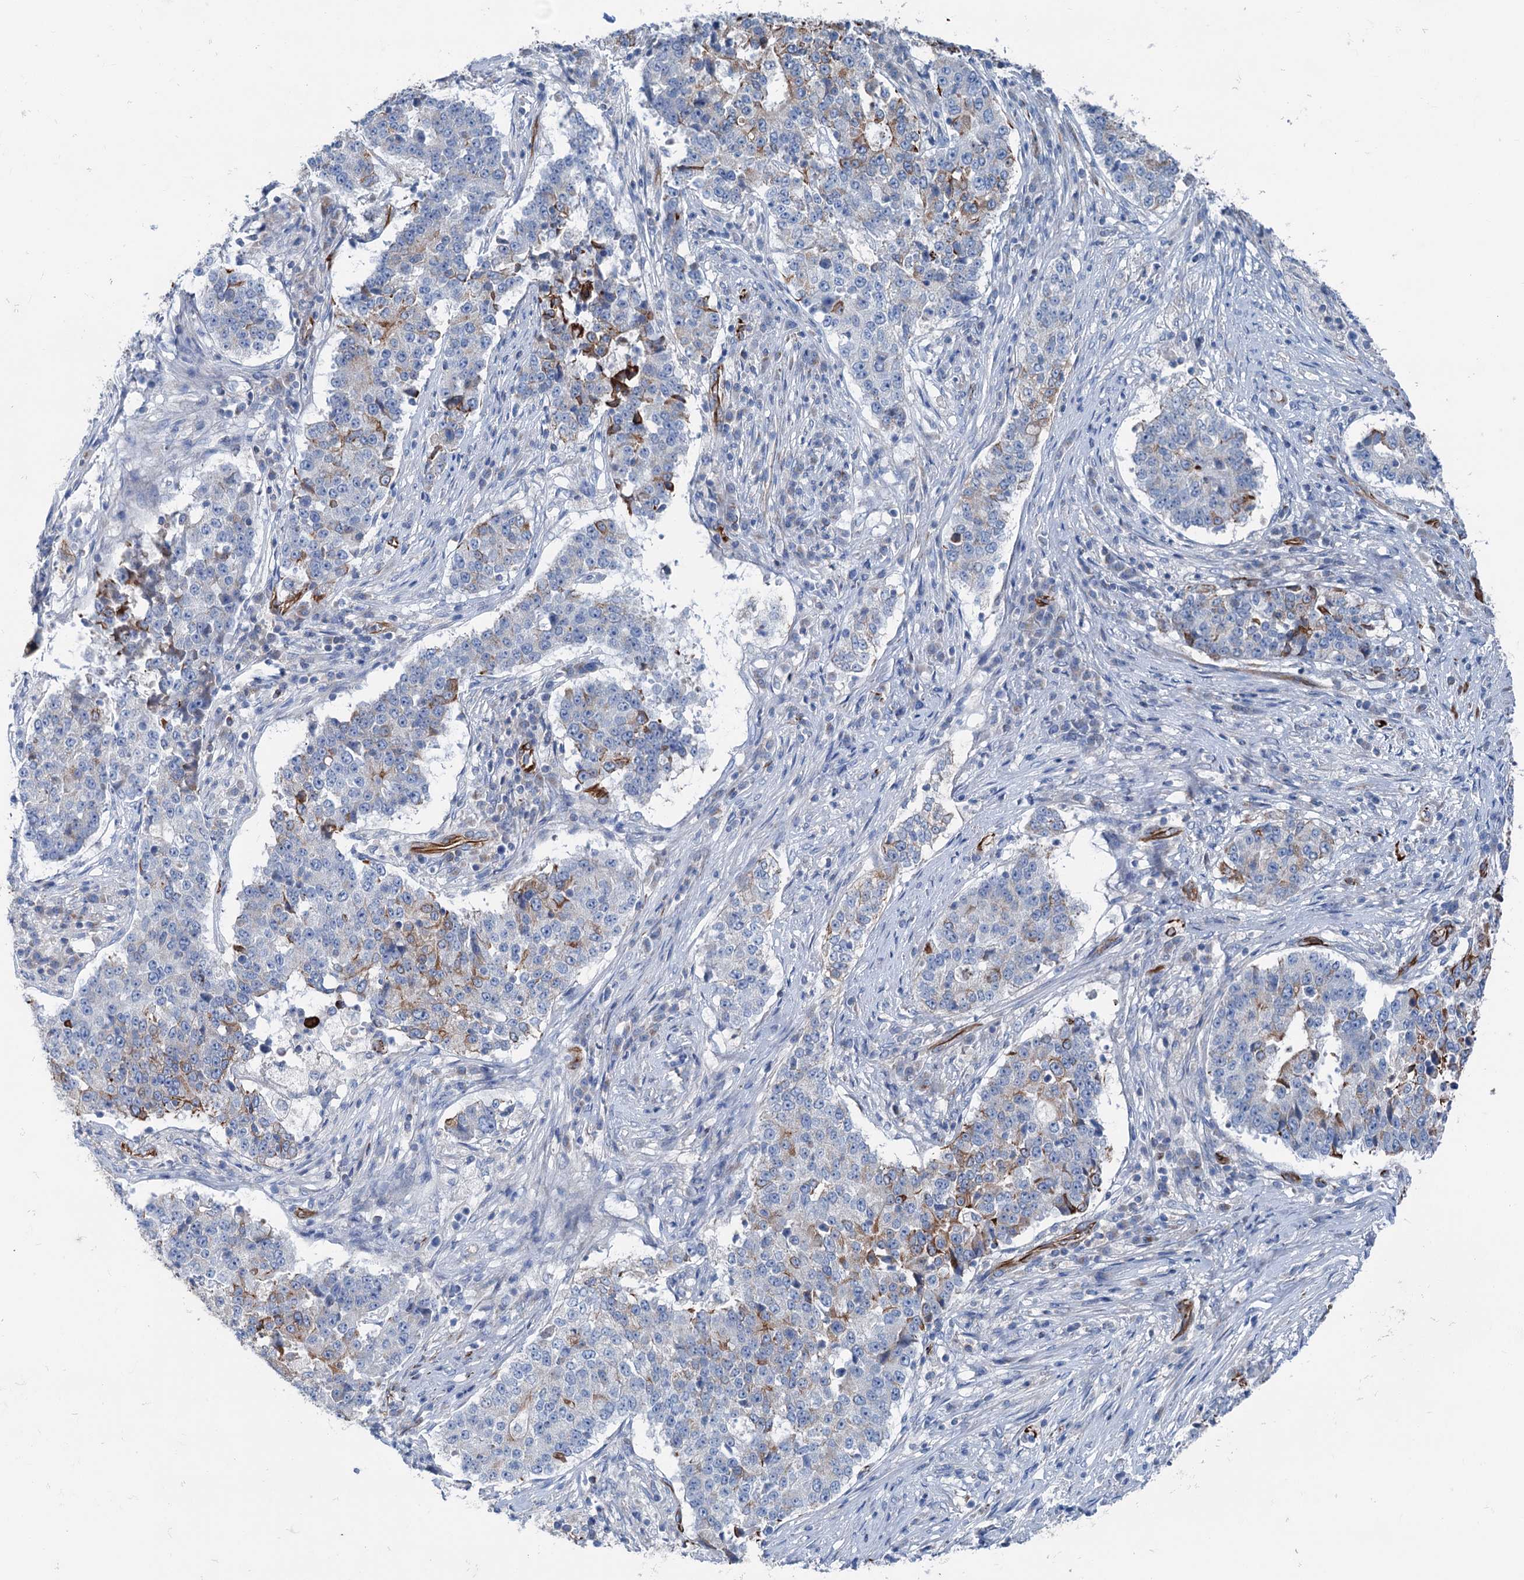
{"staining": {"intensity": "moderate", "quantity": "<25%", "location": "cytoplasmic/membranous"}, "tissue": "stomach cancer", "cell_type": "Tumor cells", "image_type": "cancer", "snomed": [{"axis": "morphology", "description": "Adenocarcinoma, NOS"}, {"axis": "topography", "description": "Stomach"}], "caption": "Moderate cytoplasmic/membranous positivity is present in approximately <25% of tumor cells in stomach cancer (adenocarcinoma).", "gene": "CALCOCO1", "patient": {"sex": "male", "age": 59}}